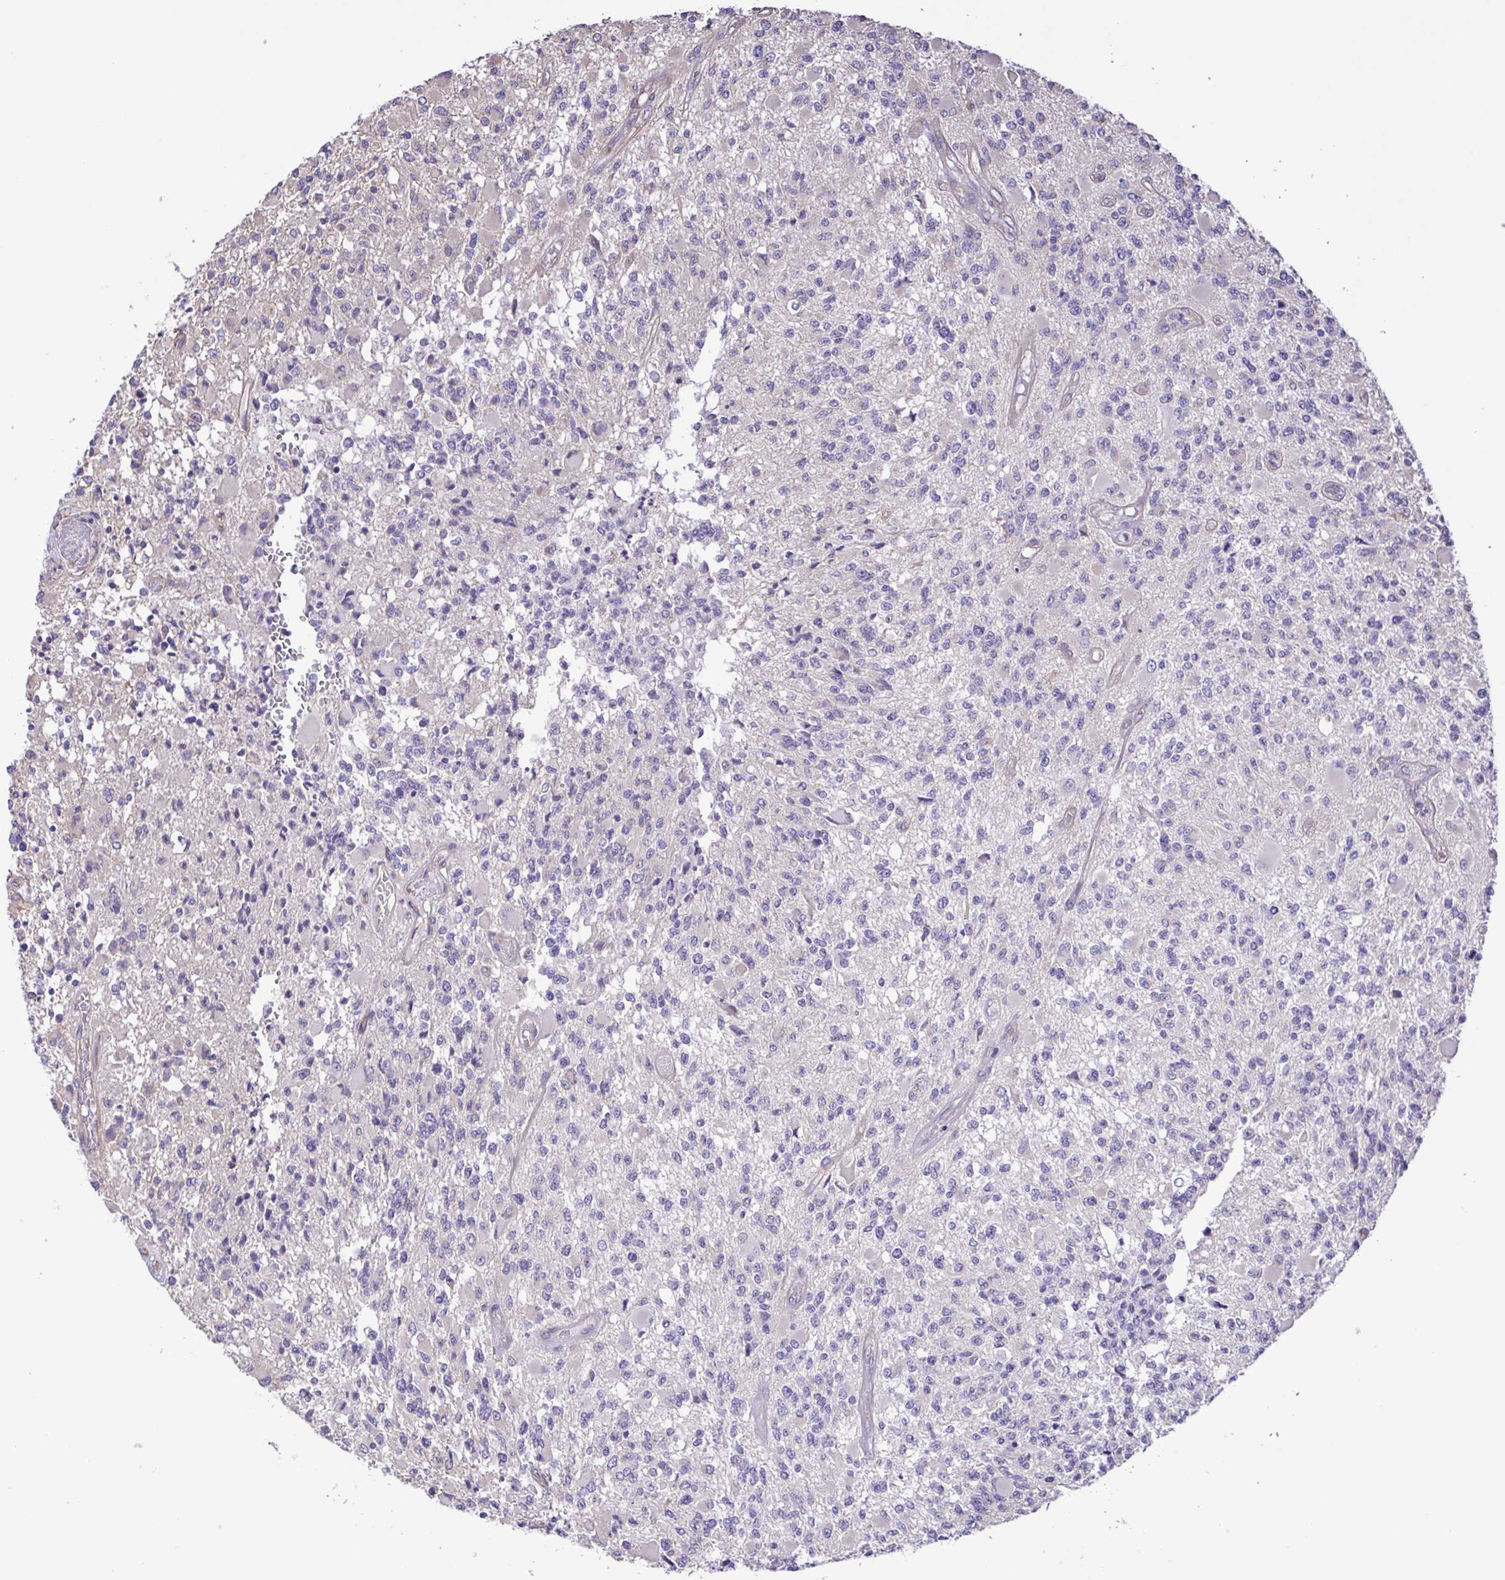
{"staining": {"intensity": "negative", "quantity": "none", "location": "none"}, "tissue": "glioma", "cell_type": "Tumor cells", "image_type": "cancer", "snomed": [{"axis": "morphology", "description": "Glioma, malignant, High grade"}, {"axis": "topography", "description": "Brain"}], "caption": "A histopathology image of human glioma is negative for staining in tumor cells. (IHC, brightfield microscopy, high magnification).", "gene": "FLT1", "patient": {"sex": "female", "age": 63}}